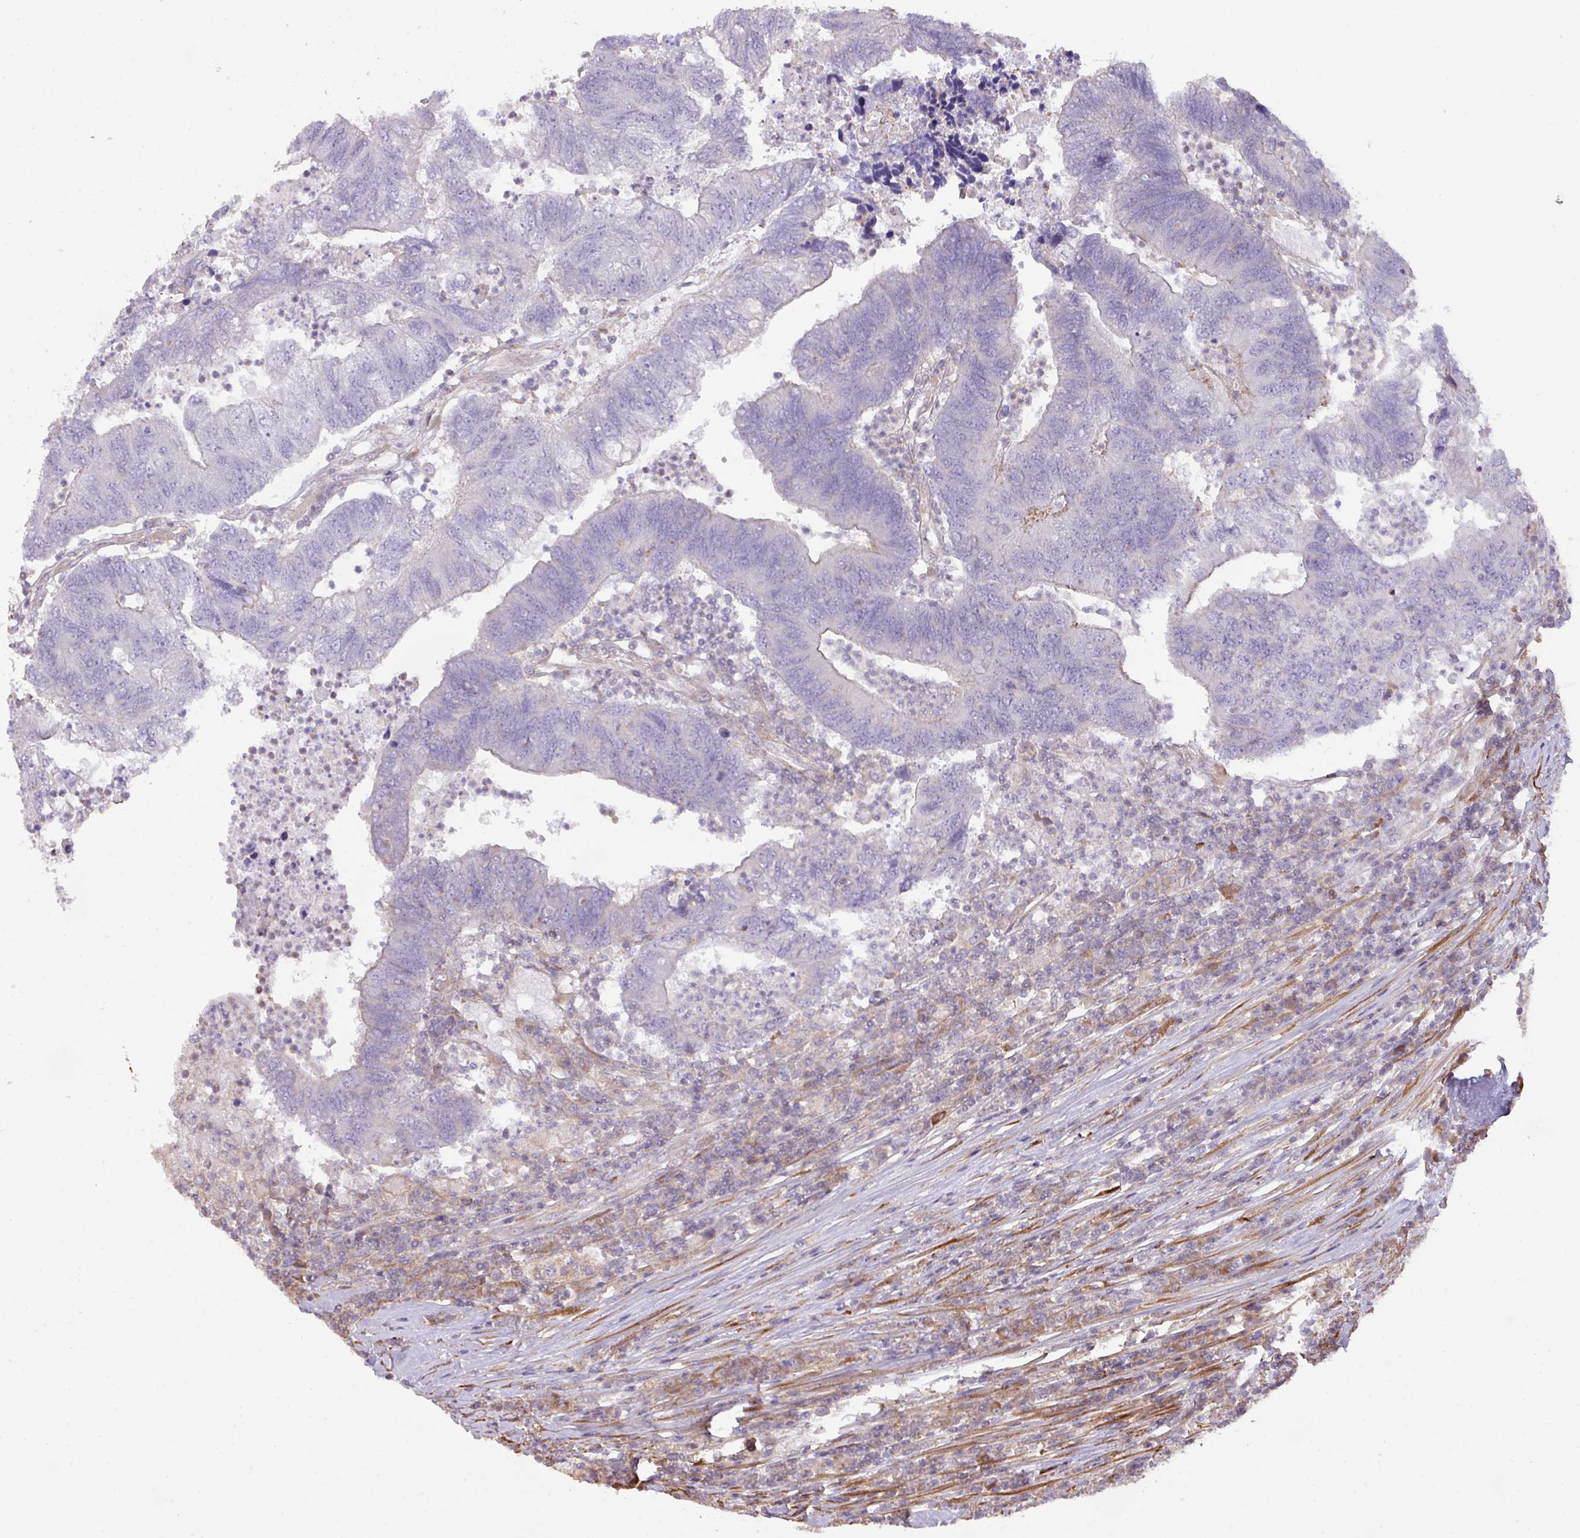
{"staining": {"intensity": "negative", "quantity": "none", "location": "none"}, "tissue": "colorectal cancer", "cell_type": "Tumor cells", "image_type": "cancer", "snomed": [{"axis": "morphology", "description": "Adenocarcinoma, NOS"}, {"axis": "topography", "description": "Colon"}], "caption": "Immunohistochemistry (IHC) histopathology image of human colorectal cancer stained for a protein (brown), which demonstrates no positivity in tumor cells.", "gene": "LRRC41", "patient": {"sex": "female", "age": 48}}